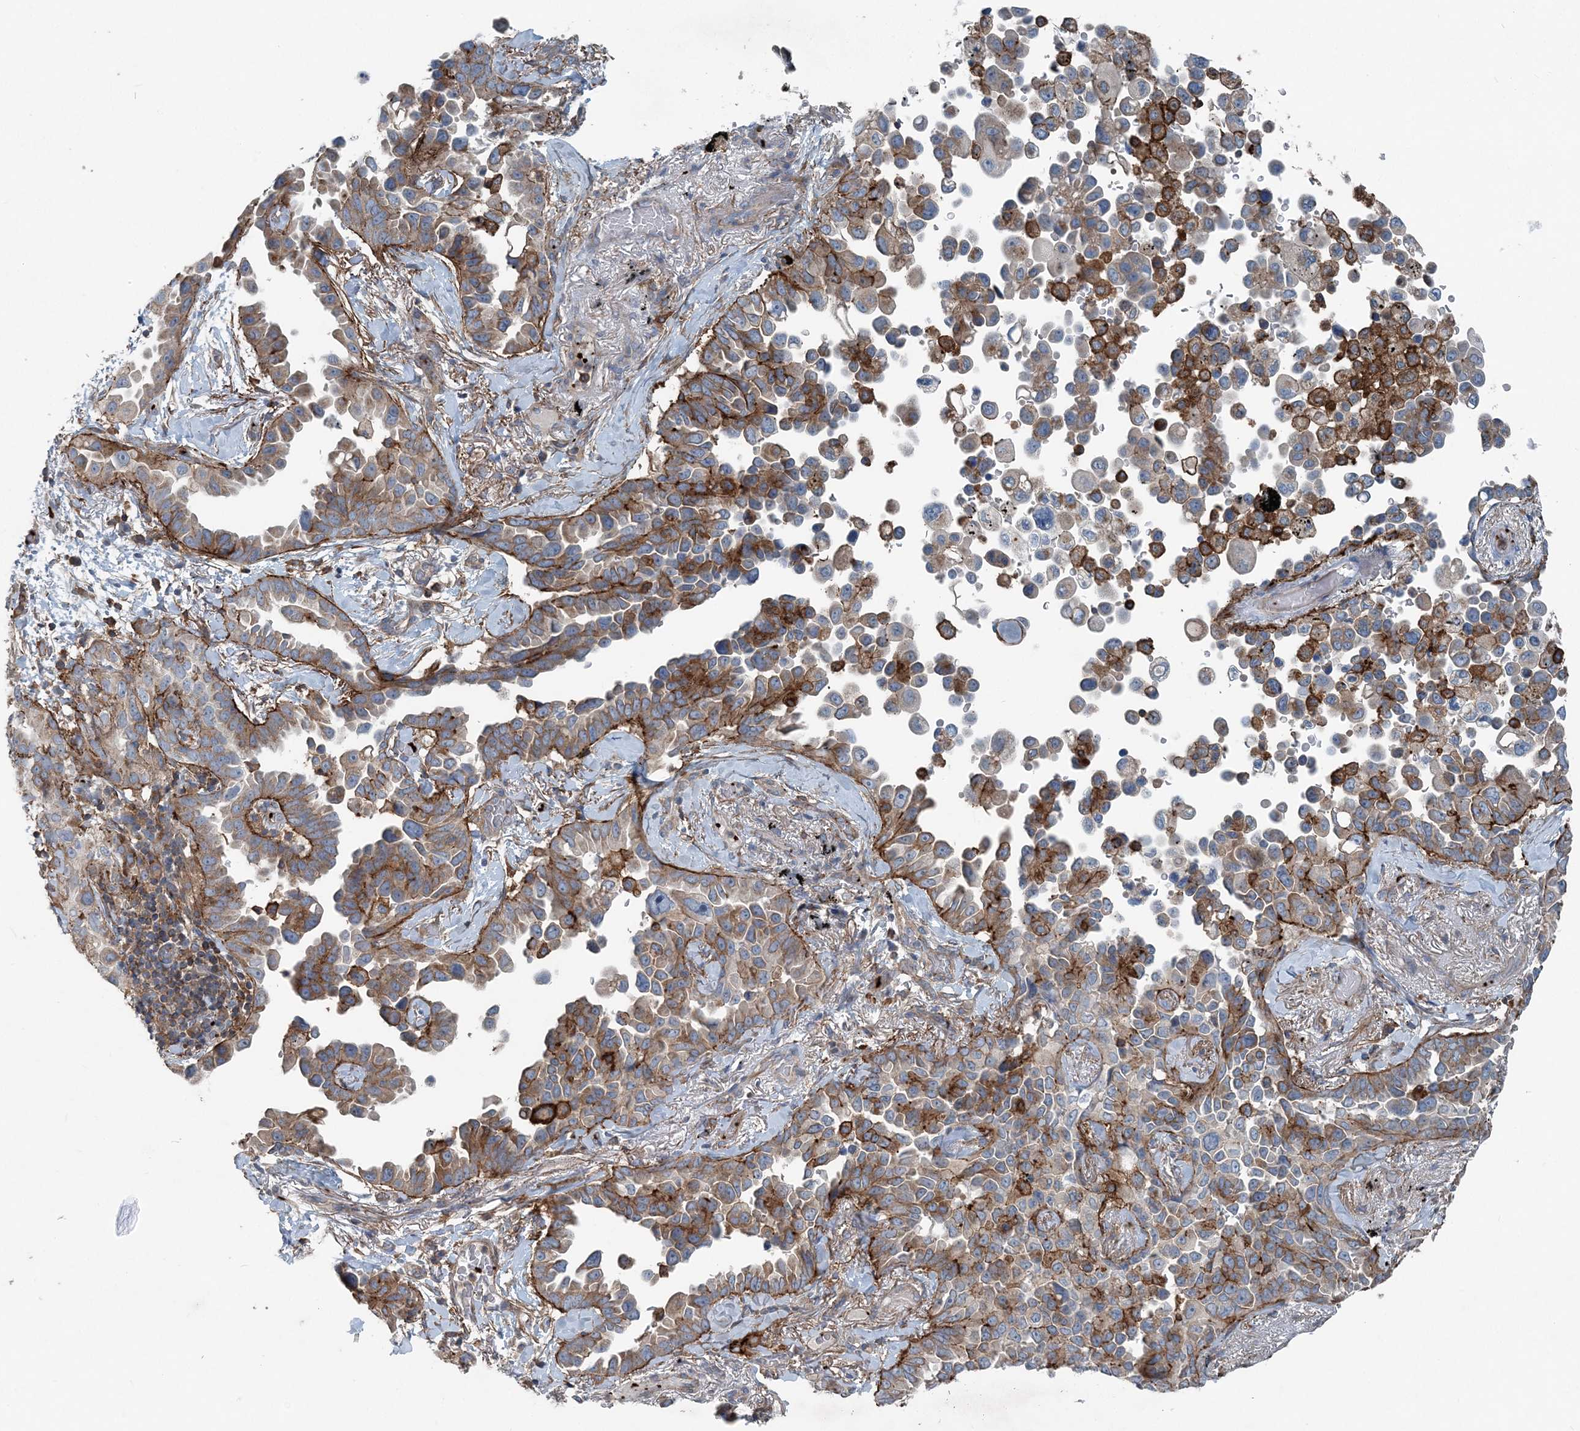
{"staining": {"intensity": "moderate", "quantity": "25%-75%", "location": "cytoplasmic/membranous"}, "tissue": "lung cancer", "cell_type": "Tumor cells", "image_type": "cancer", "snomed": [{"axis": "morphology", "description": "Adenocarcinoma, NOS"}, {"axis": "topography", "description": "Lung"}], "caption": "A histopathology image of lung adenocarcinoma stained for a protein reveals moderate cytoplasmic/membranous brown staining in tumor cells. (DAB = brown stain, brightfield microscopy at high magnification).", "gene": "DGUOK", "patient": {"sex": "female", "age": 67}}